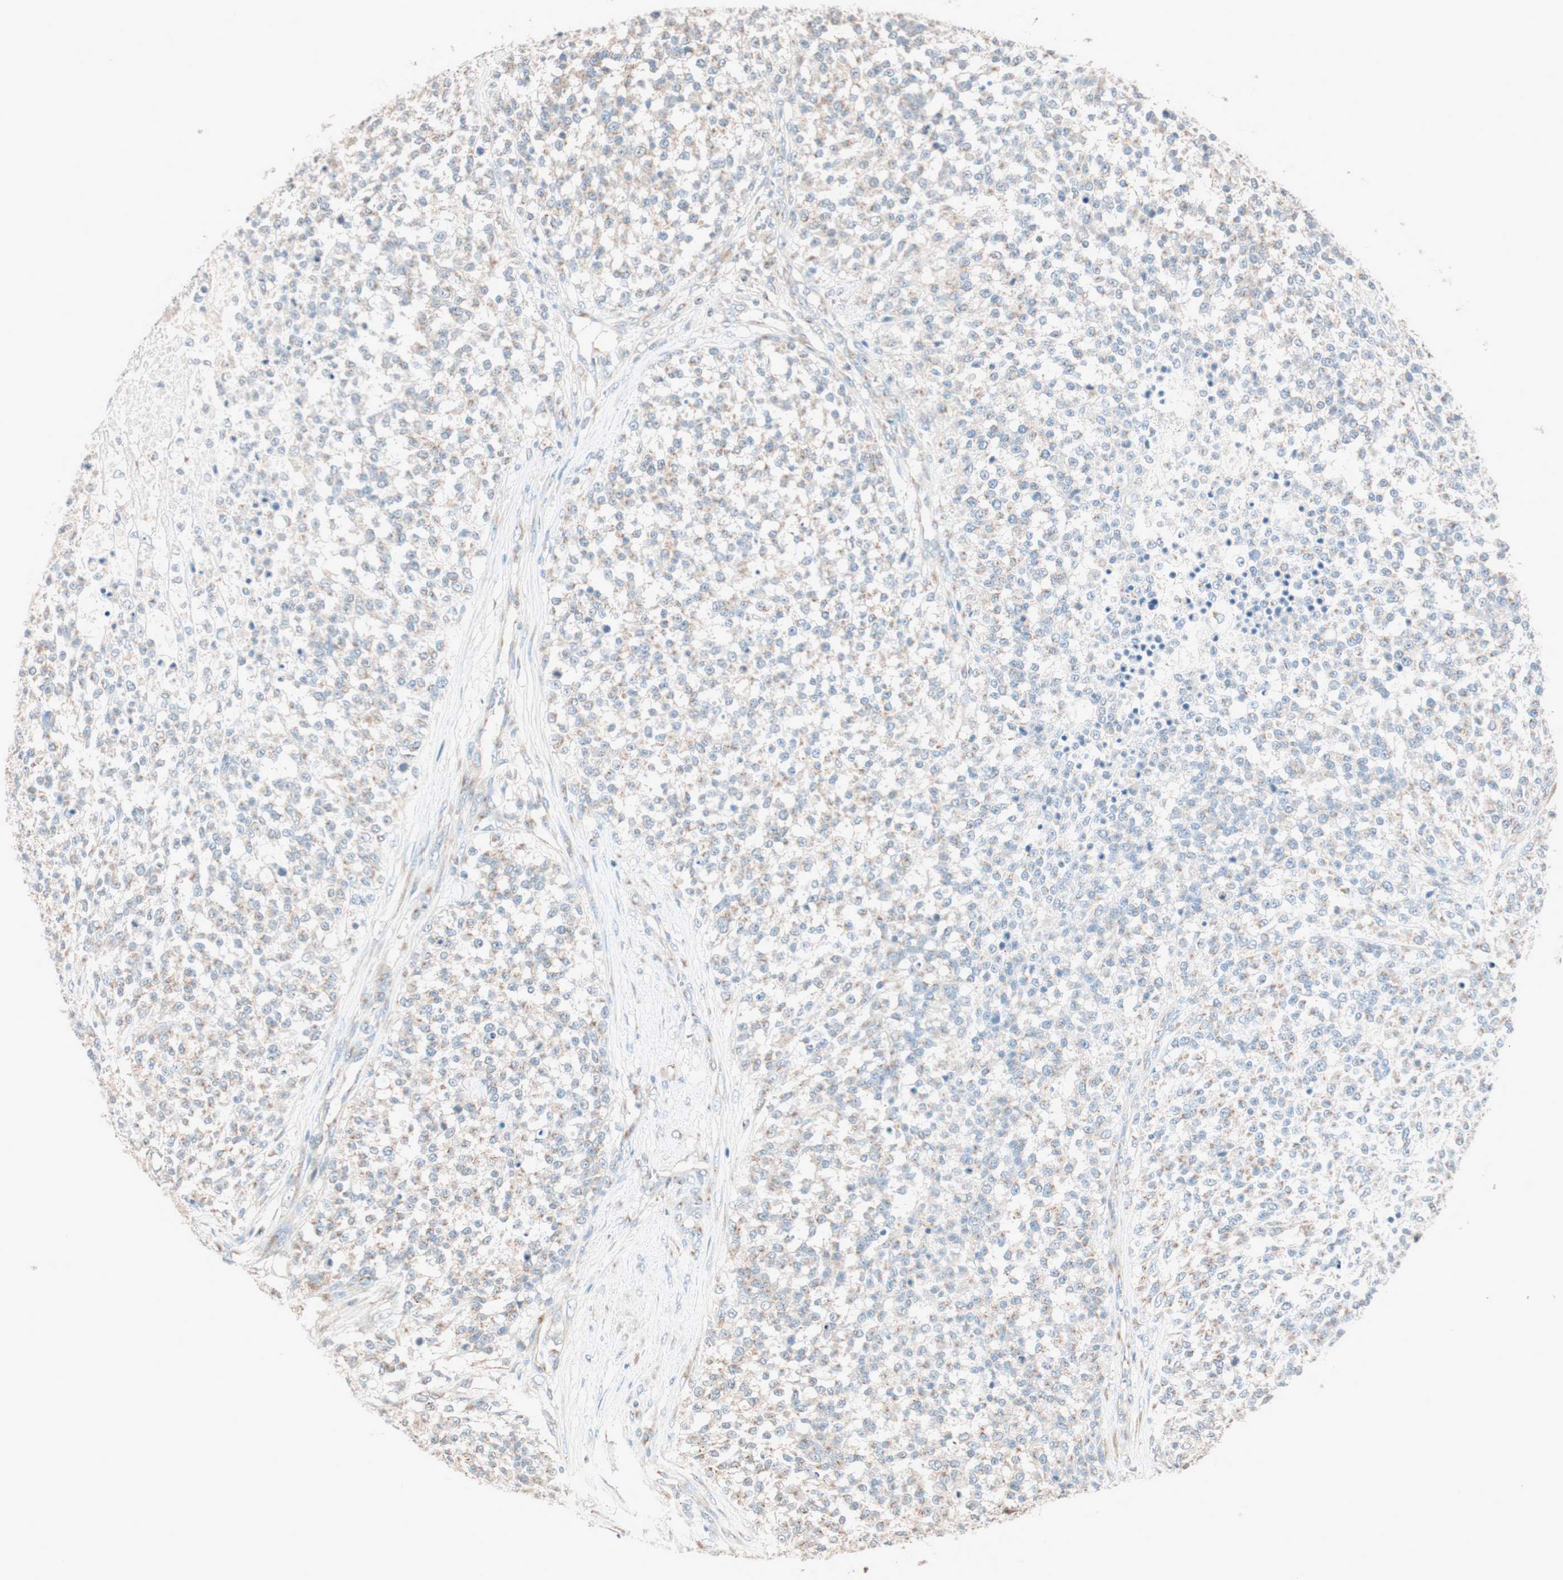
{"staining": {"intensity": "weak", "quantity": "25%-75%", "location": "cytoplasmic/membranous"}, "tissue": "testis cancer", "cell_type": "Tumor cells", "image_type": "cancer", "snomed": [{"axis": "morphology", "description": "Seminoma, NOS"}, {"axis": "topography", "description": "Testis"}], "caption": "Immunohistochemistry (IHC) photomicrograph of neoplastic tissue: human testis cancer (seminoma) stained using immunohistochemistry (IHC) reveals low levels of weak protein expression localized specifically in the cytoplasmic/membranous of tumor cells, appearing as a cytoplasmic/membranous brown color.", "gene": "SEC16A", "patient": {"sex": "male", "age": 59}}